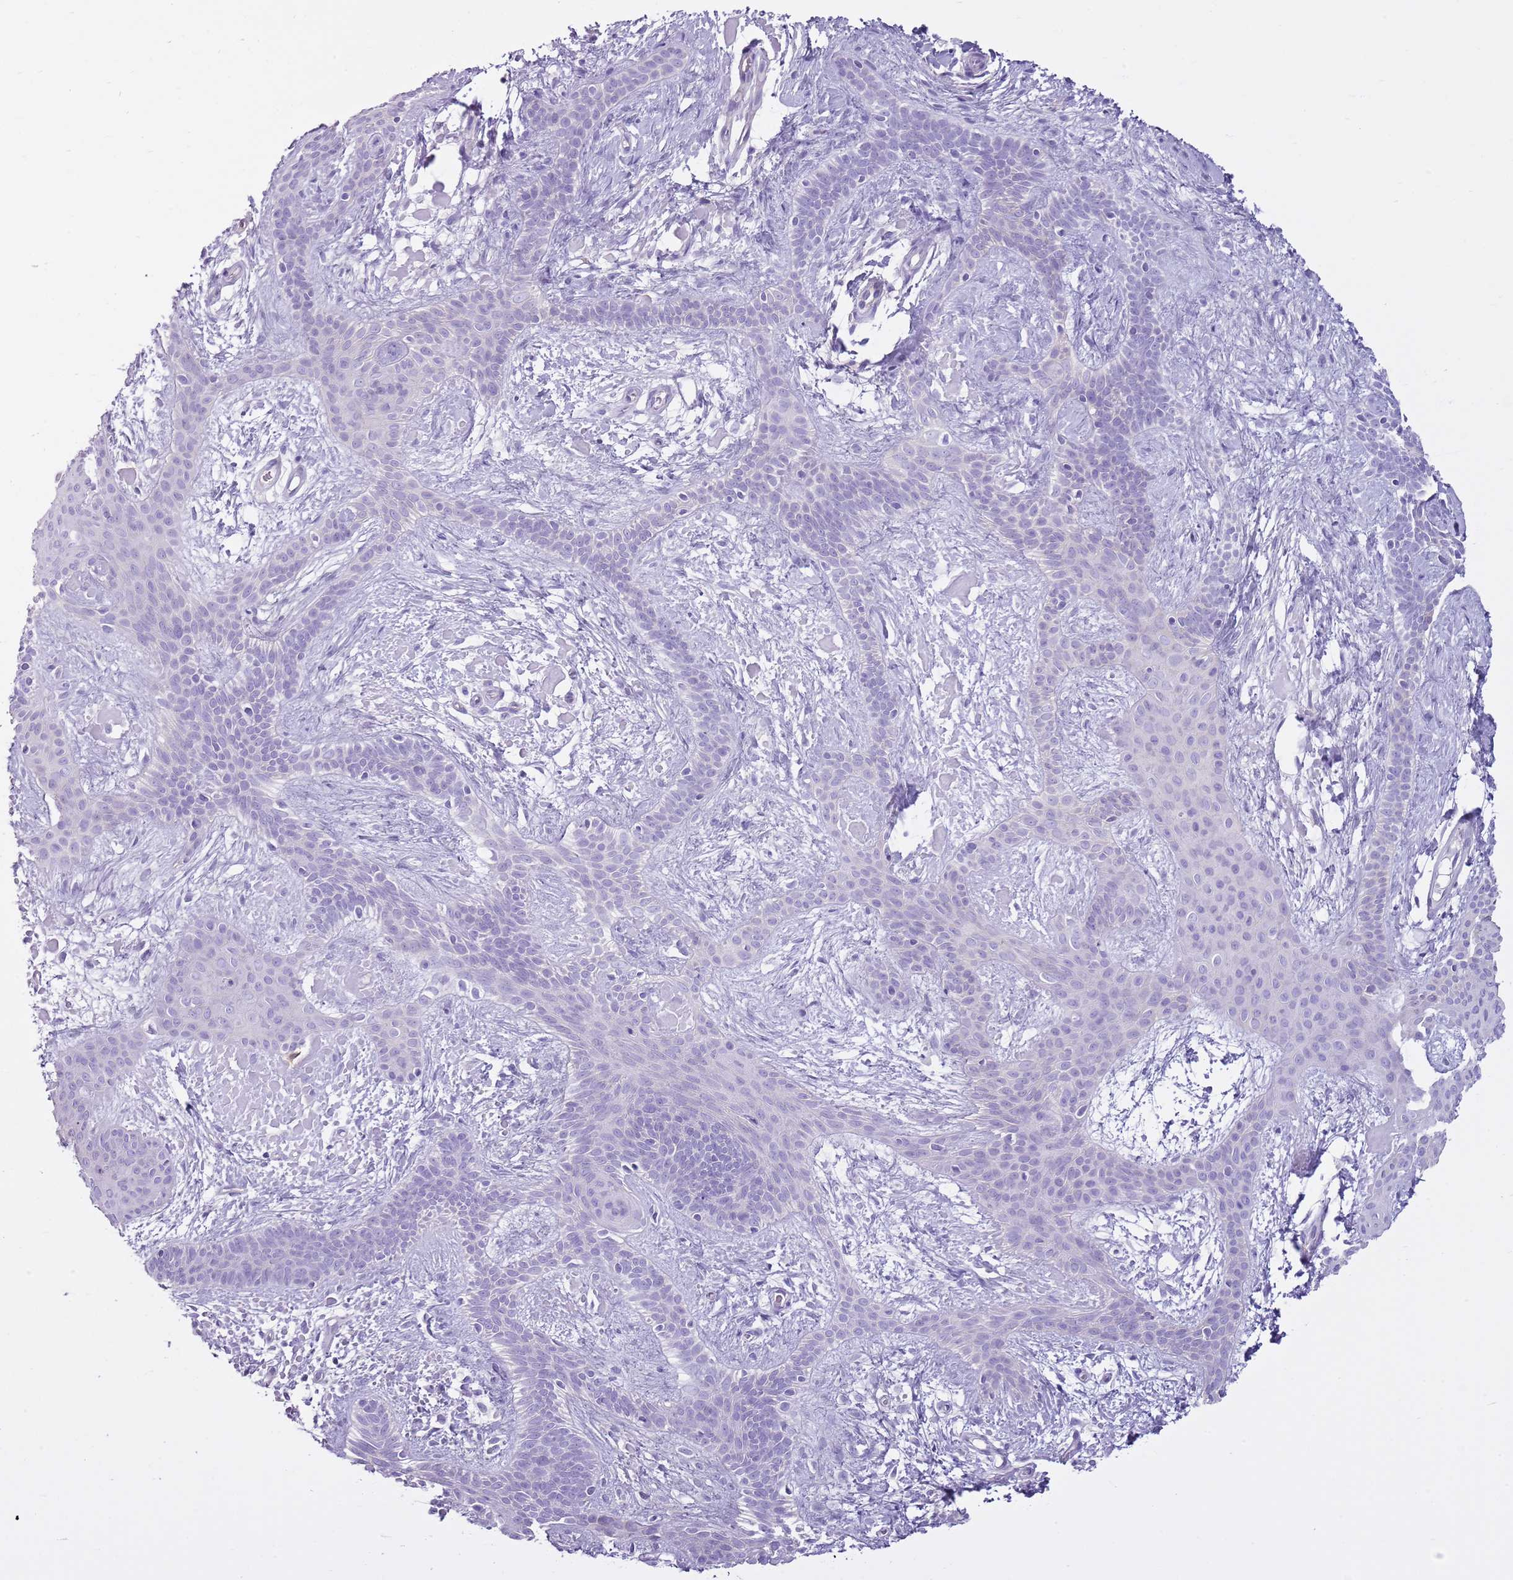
{"staining": {"intensity": "negative", "quantity": "none", "location": "none"}, "tissue": "skin cancer", "cell_type": "Tumor cells", "image_type": "cancer", "snomed": [{"axis": "morphology", "description": "Basal cell carcinoma"}, {"axis": "topography", "description": "Skin"}], "caption": "Skin cancer was stained to show a protein in brown. There is no significant staining in tumor cells.", "gene": "CD177", "patient": {"sex": "male", "age": 78}}